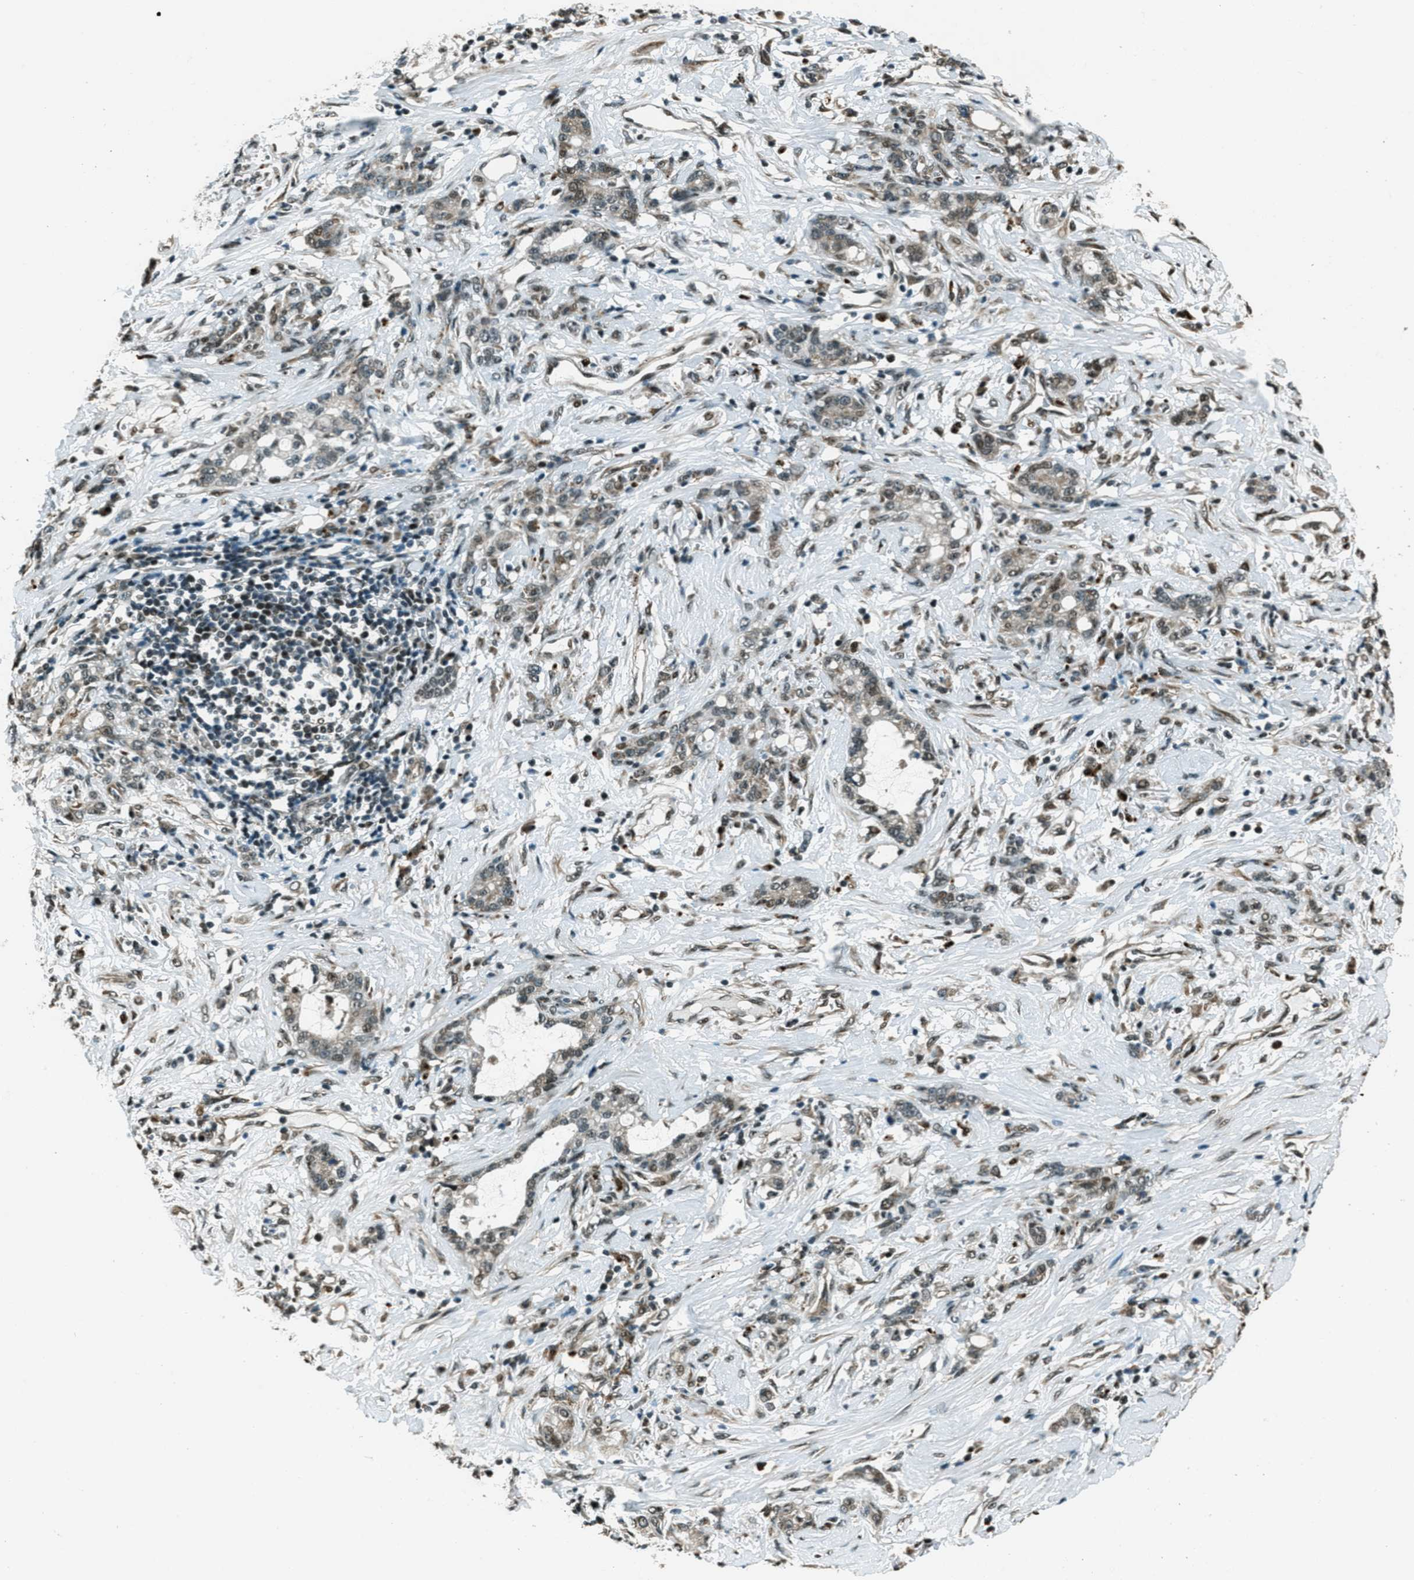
{"staining": {"intensity": "weak", "quantity": "25%-75%", "location": "cytoplasmic/membranous,nuclear"}, "tissue": "stomach cancer", "cell_type": "Tumor cells", "image_type": "cancer", "snomed": [{"axis": "morphology", "description": "Adenocarcinoma, NOS"}, {"axis": "topography", "description": "Stomach, lower"}], "caption": "Protein positivity by immunohistochemistry (IHC) displays weak cytoplasmic/membranous and nuclear expression in about 25%-75% of tumor cells in stomach cancer. (Stains: DAB in brown, nuclei in blue, Microscopy: brightfield microscopy at high magnification).", "gene": "TARDBP", "patient": {"sex": "male", "age": 88}}